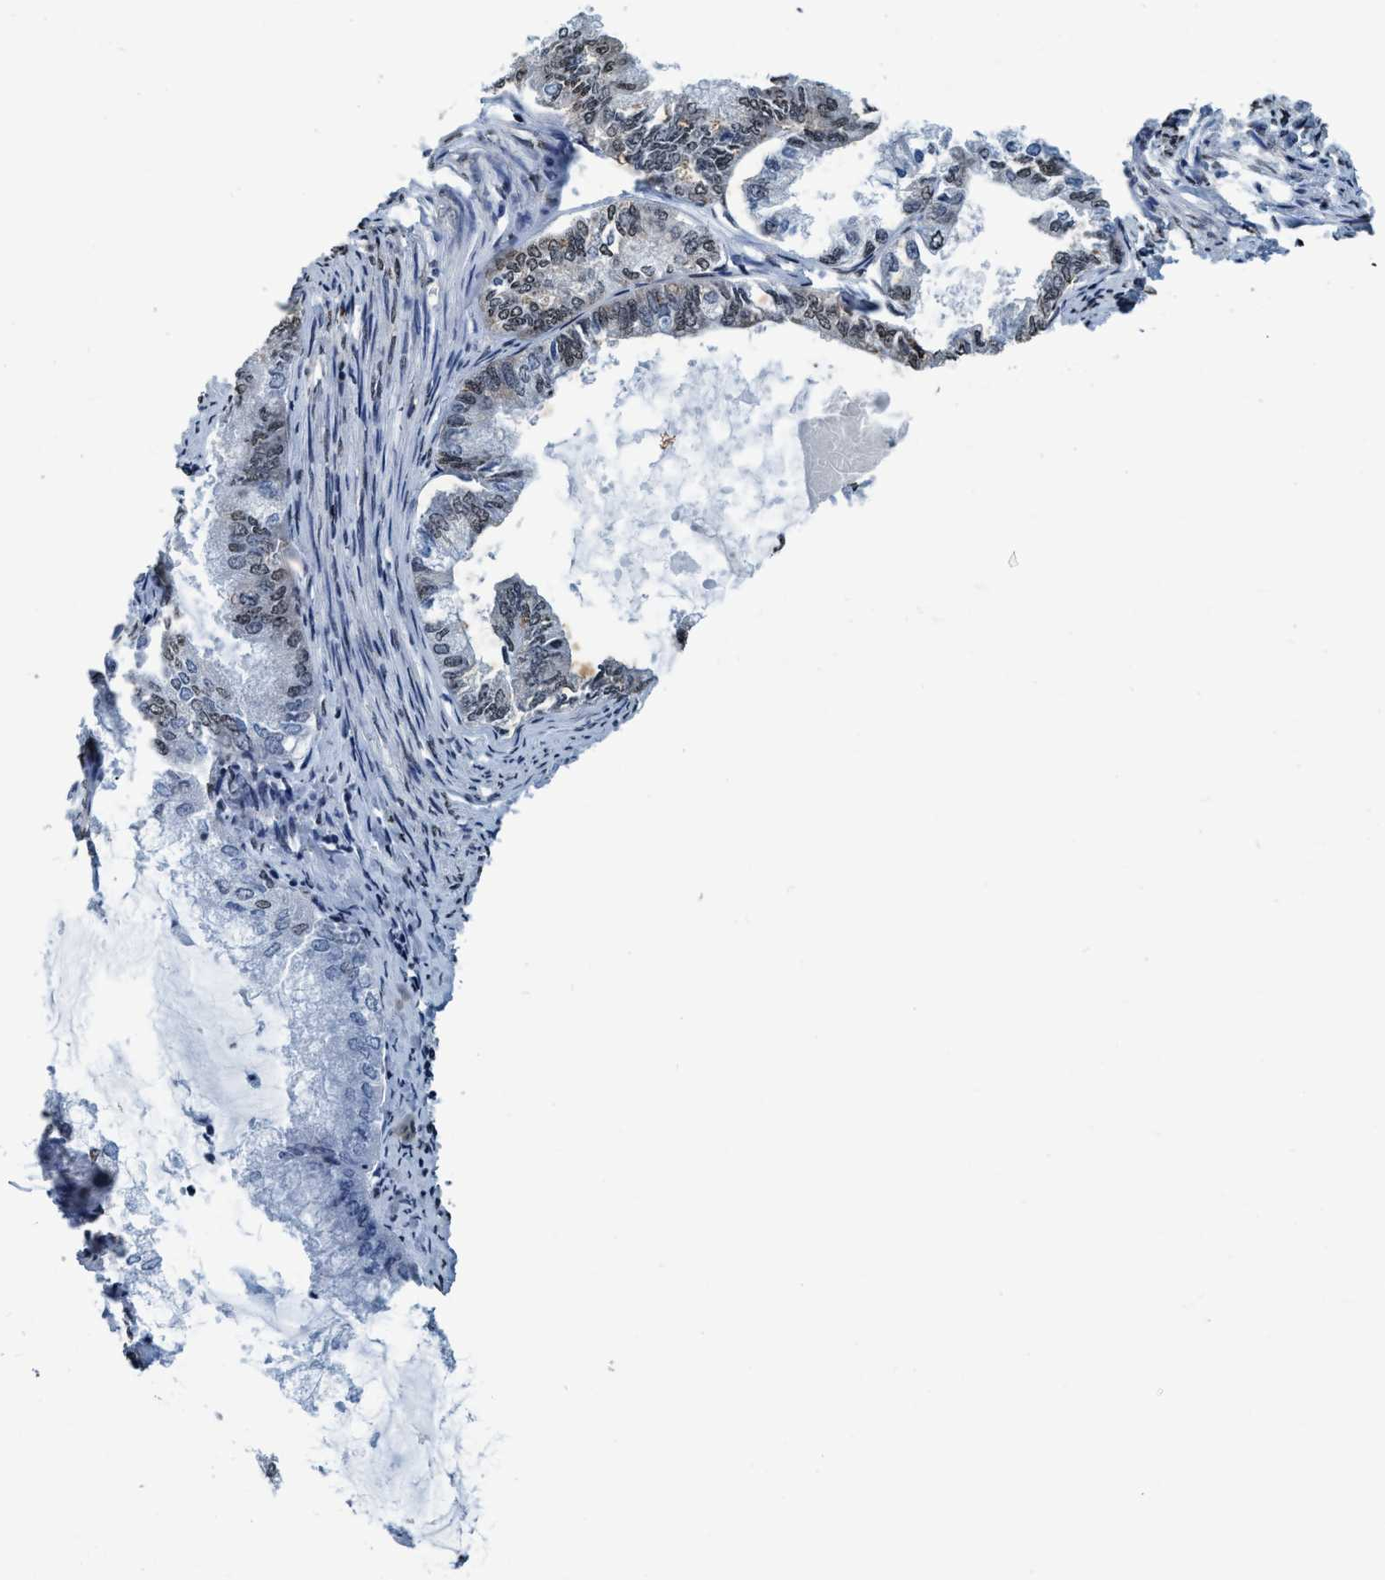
{"staining": {"intensity": "weak", "quantity": "25%-75%", "location": "nuclear"}, "tissue": "endometrial cancer", "cell_type": "Tumor cells", "image_type": "cancer", "snomed": [{"axis": "morphology", "description": "Adenocarcinoma, NOS"}, {"axis": "topography", "description": "Endometrium"}], "caption": "Human endometrial cancer (adenocarcinoma) stained with a protein marker reveals weak staining in tumor cells.", "gene": "CCNE2", "patient": {"sex": "female", "age": 86}}